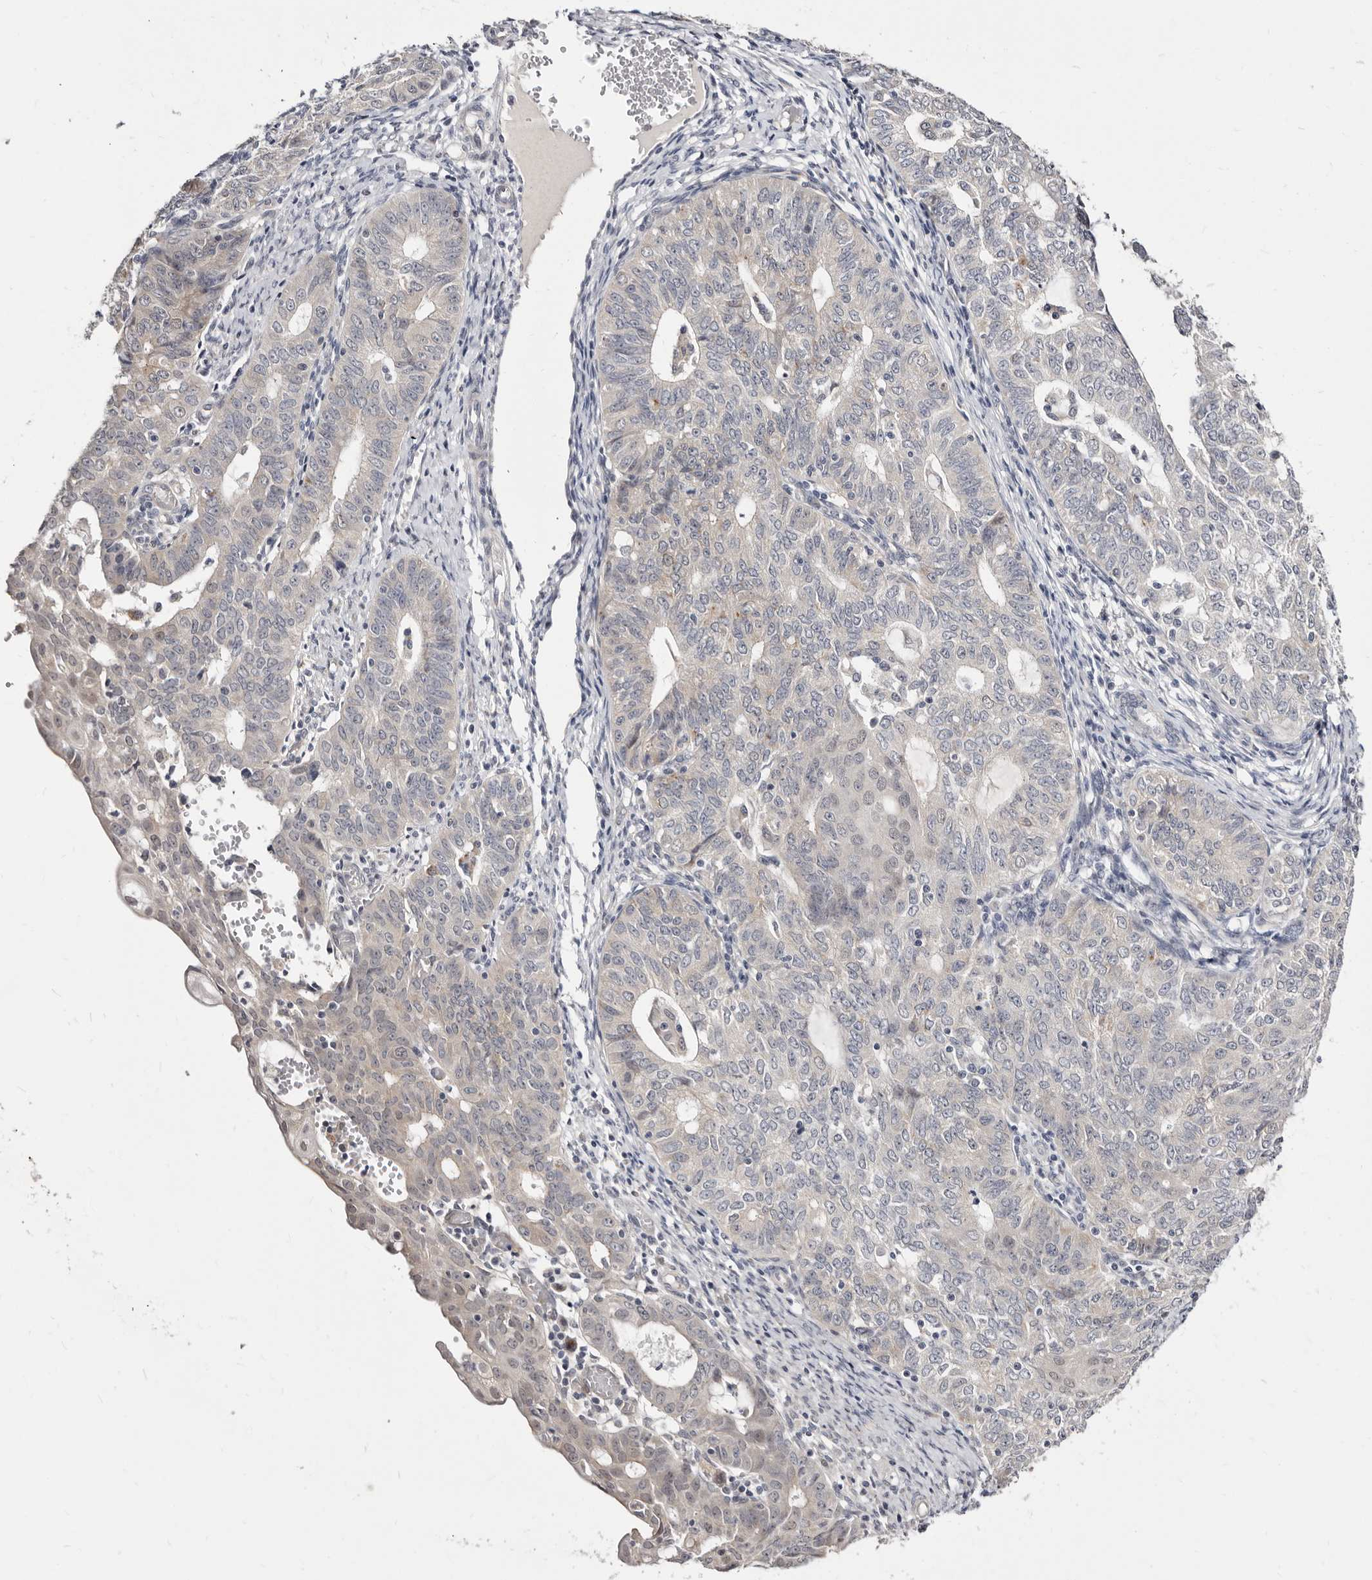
{"staining": {"intensity": "negative", "quantity": "none", "location": "none"}, "tissue": "endometrial cancer", "cell_type": "Tumor cells", "image_type": "cancer", "snomed": [{"axis": "morphology", "description": "Adenocarcinoma, NOS"}, {"axis": "topography", "description": "Endometrium"}], "caption": "Tumor cells show no significant staining in adenocarcinoma (endometrial).", "gene": "KLHL4", "patient": {"sex": "female", "age": 32}}